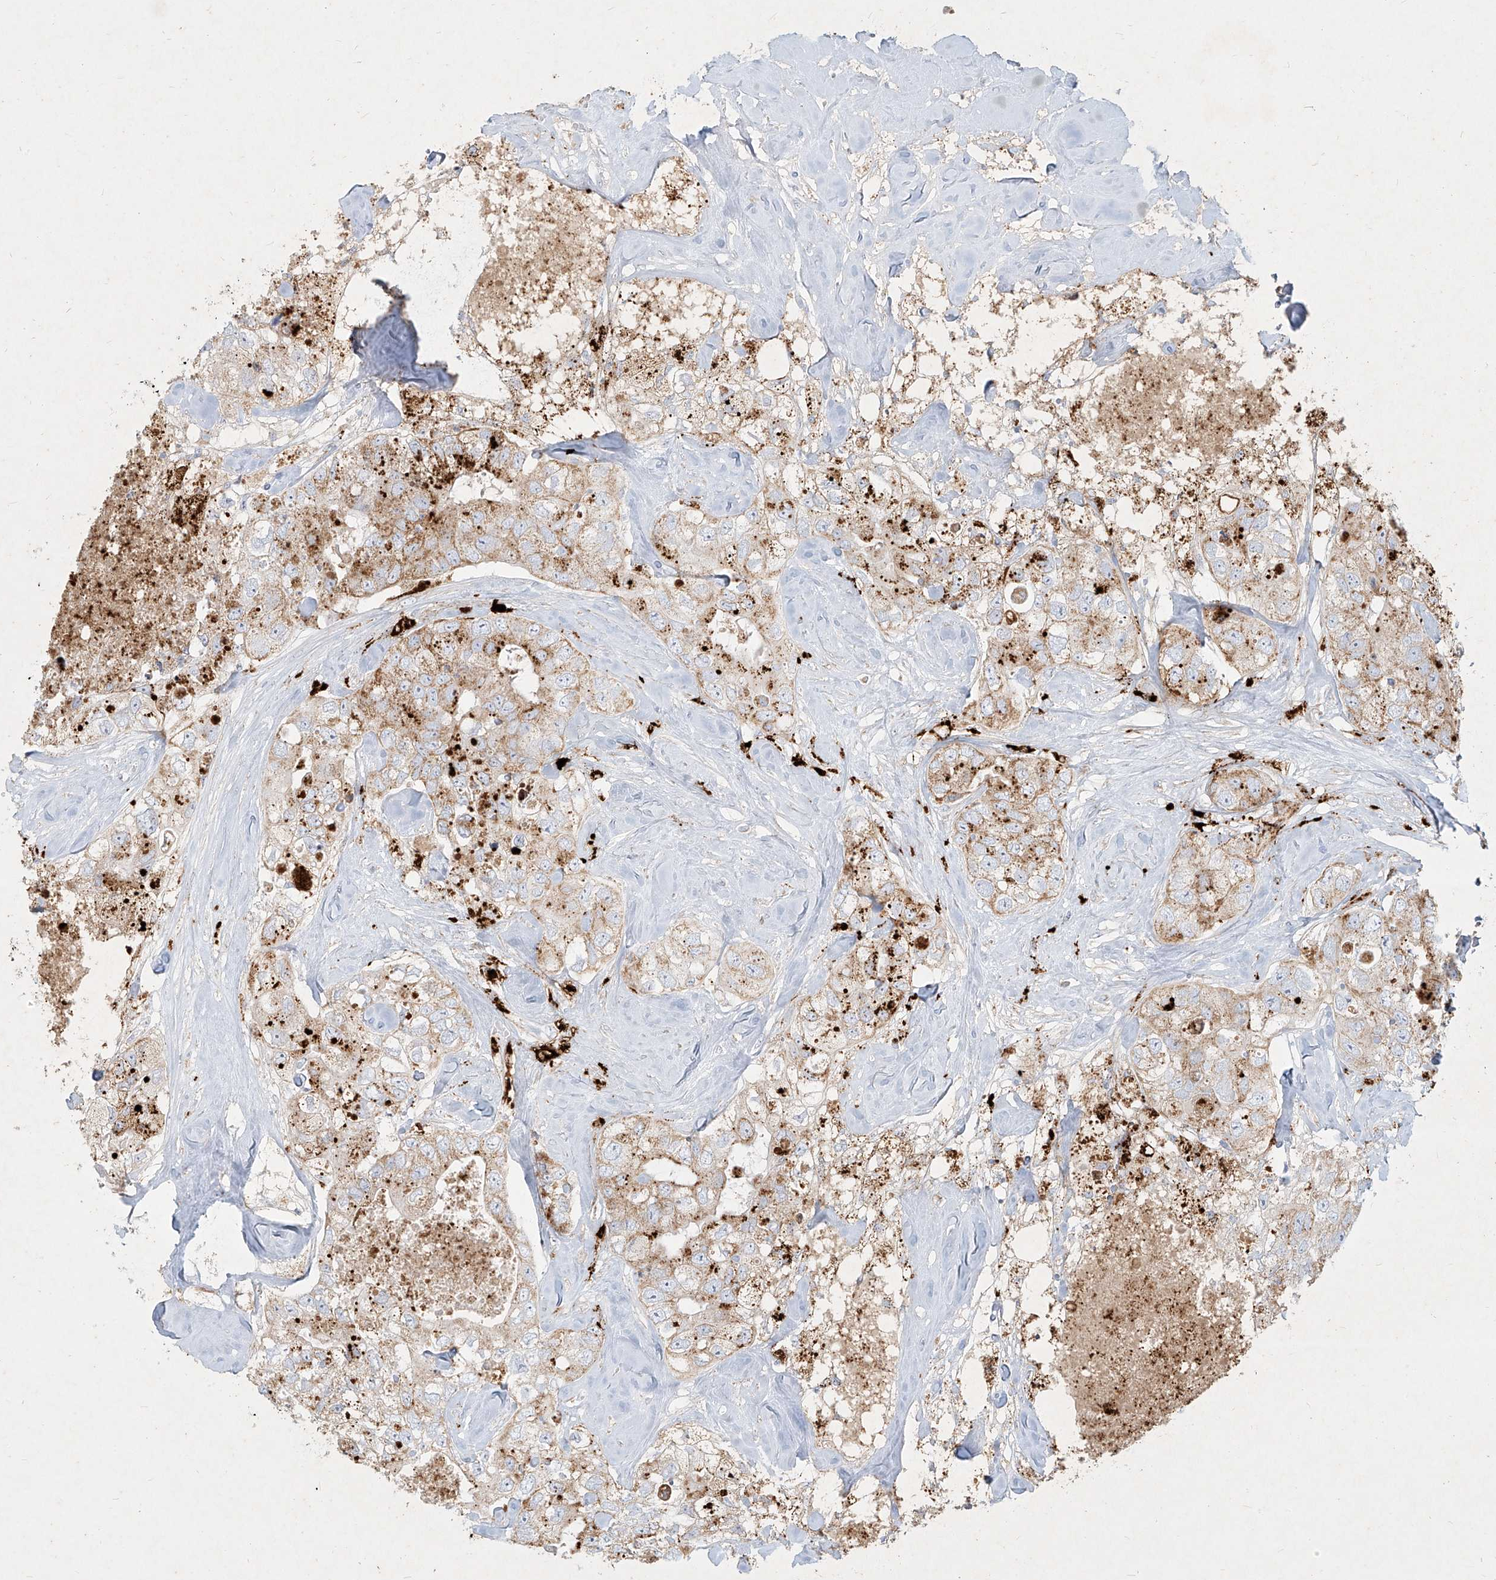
{"staining": {"intensity": "moderate", "quantity": "25%-75%", "location": "cytoplasmic/membranous"}, "tissue": "breast cancer", "cell_type": "Tumor cells", "image_type": "cancer", "snomed": [{"axis": "morphology", "description": "Duct carcinoma"}, {"axis": "topography", "description": "Breast"}], "caption": "Moderate cytoplasmic/membranous positivity is appreciated in approximately 25%-75% of tumor cells in breast cancer. (DAB IHC, brown staining for protein, blue staining for nuclei).", "gene": "MTX2", "patient": {"sex": "female", "age": 62}}